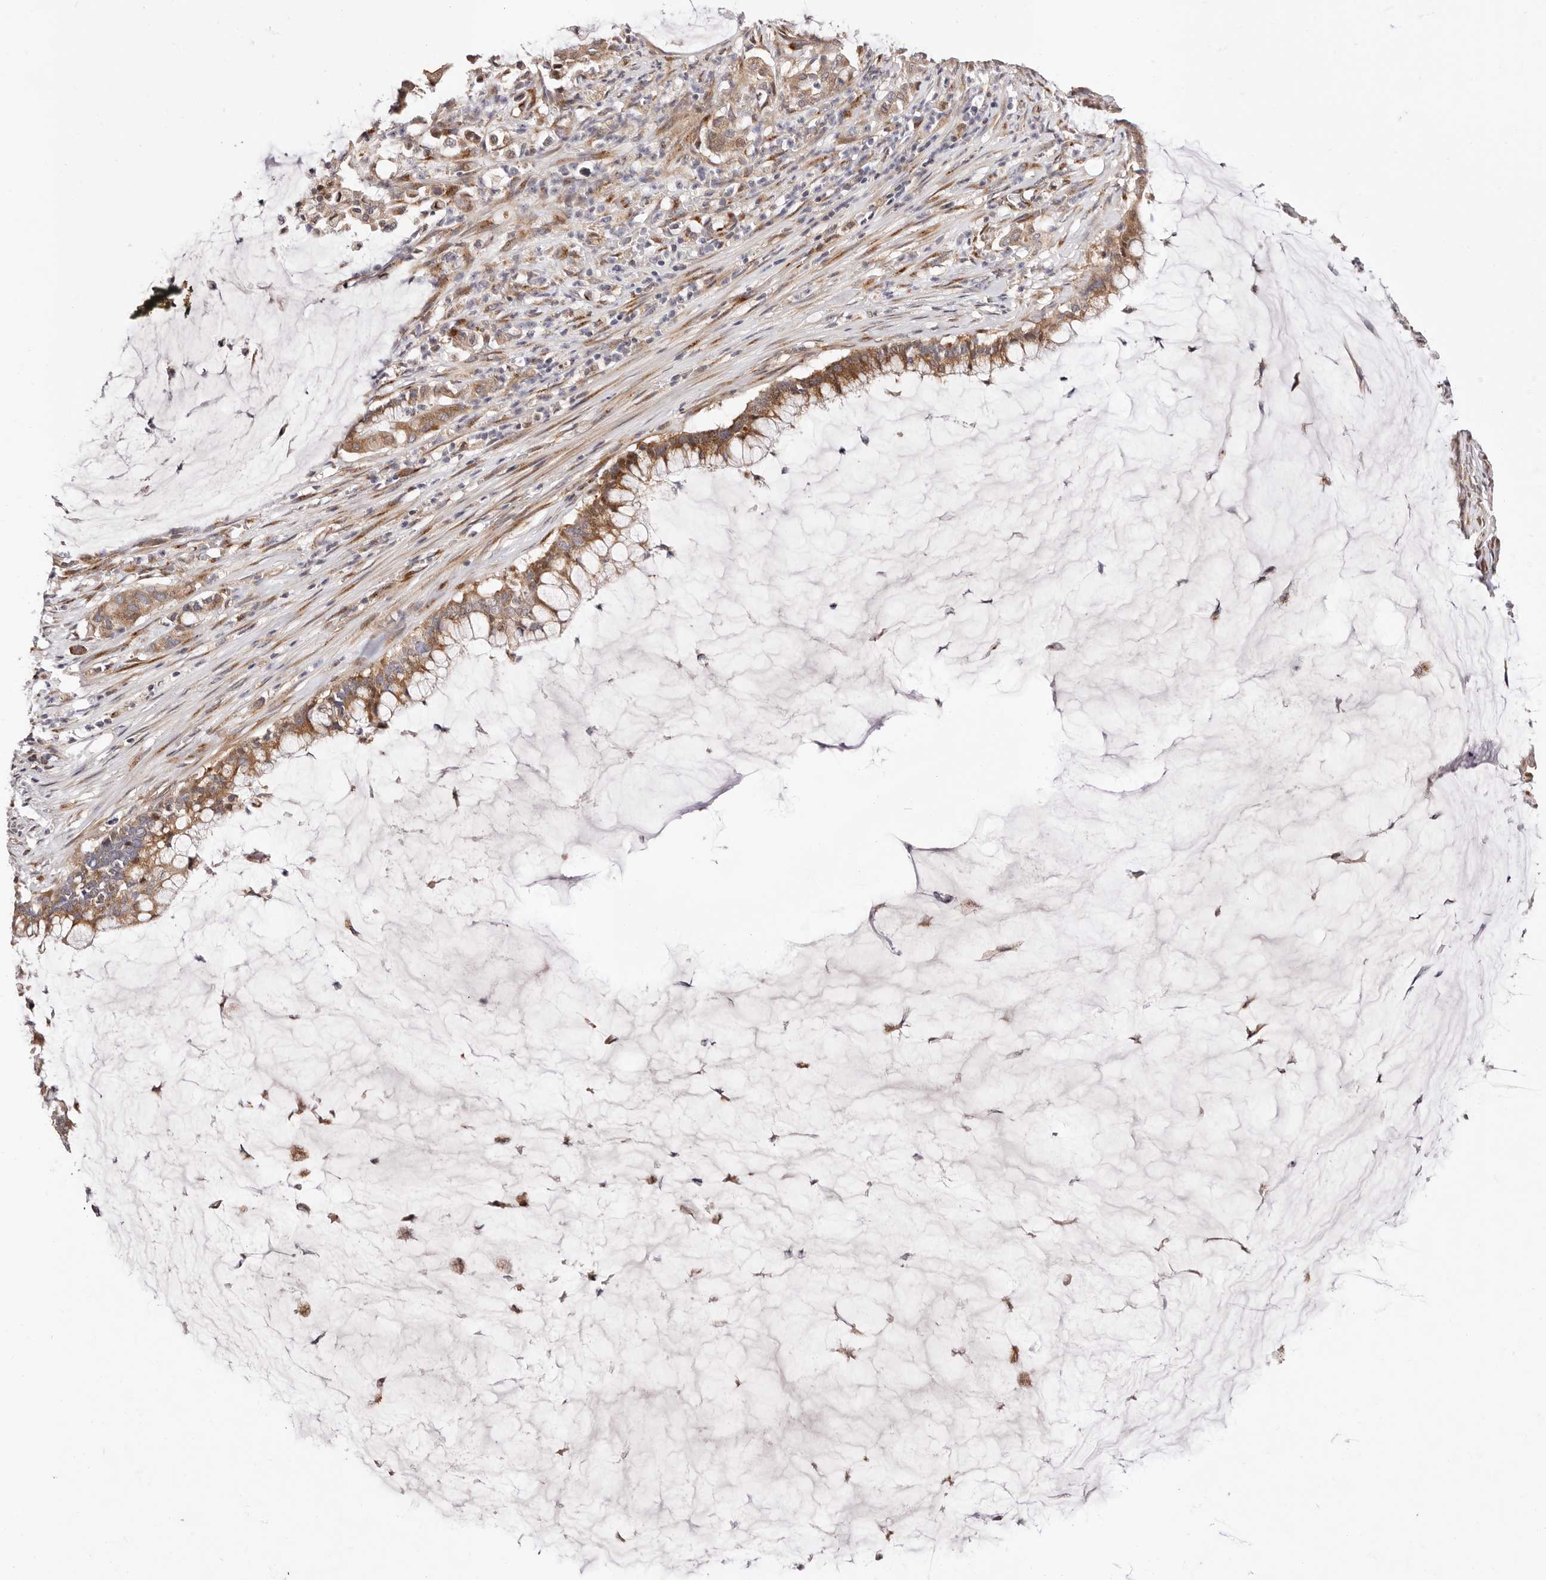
{"staining": {"intensity": "moderate", "quantity": ">75%", "location": "cytoplasmic/membranous"}, "tissue": "pancreatic cancer", "cell_type": "Tumor cells", "image_type": "cancer", "snomed": [{"axis": "morphology", "description": "Adenocarcinoma, NOS"}, {"axis": "topography", "description": "Pancreas"}], "caption": "Moderate cytoplasmic/membranous positivity is seen in approximately >75% of tumor cells in pancreatic cancer. The staining was performed using DAB (3,3'-diaminobenzidine), with brown indicating positive protein expression. Nuclei are stained blue with hematoxylin.", "gene": "MAPK6", "patient": {"sex": "male", "age": 41}}